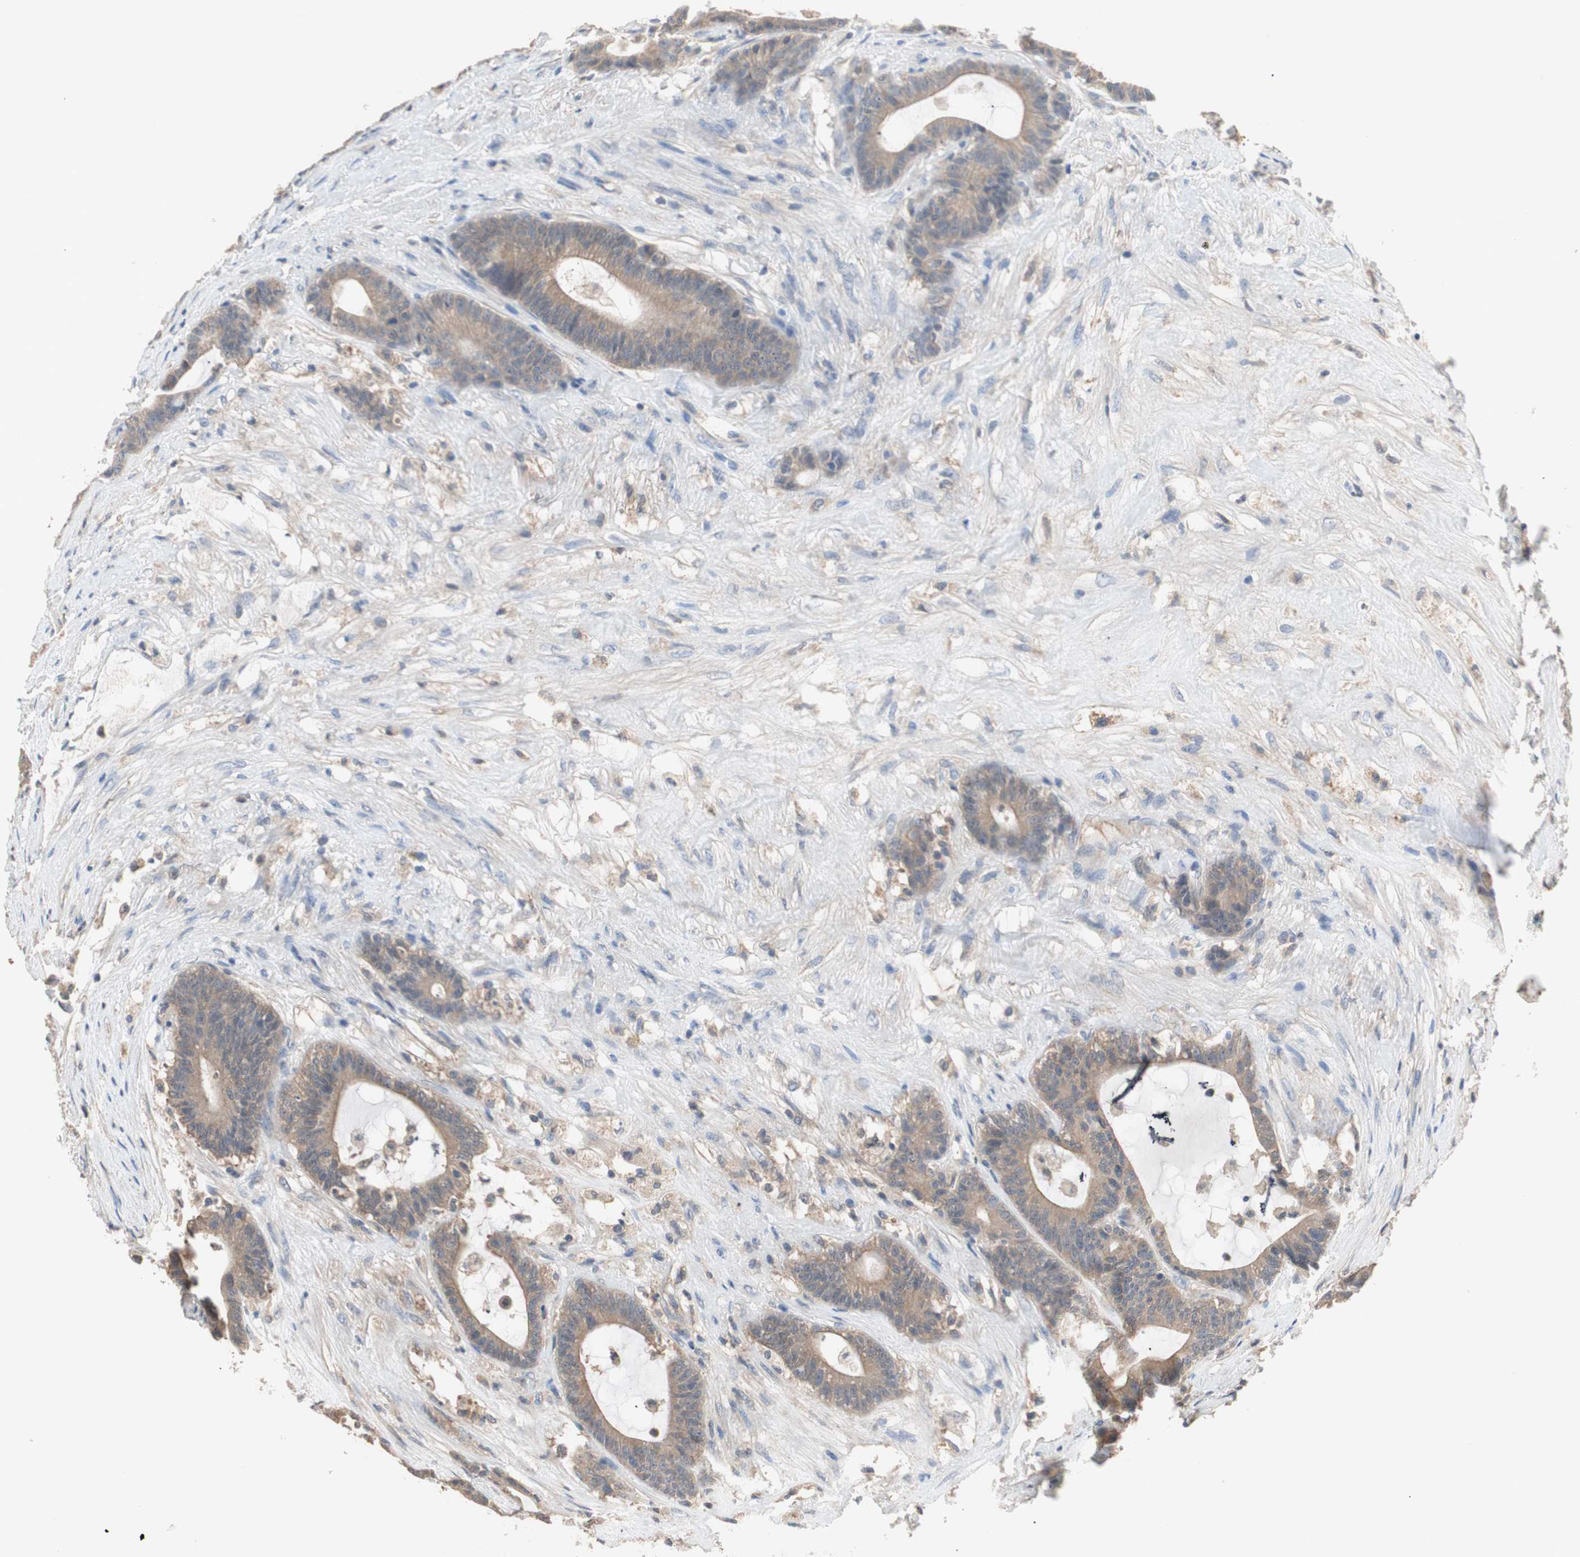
{"staining": {"intensity": "moderate", "quantity": ">75%", "location": "cytoplasmic/membranous"}, "tissue": "colorectal cancer", "cell_type": "Tumor cells", "image_type": "cancer", "snomed": [{"axis": "morphology", "description": "Adenocarcinoma, NOS"}, {"axis": "topography", "description": "Colon"}], "caption": "Moderate cytoplasmic/membranous positivity is identified in about >75% of tumor cells in colorectal cancer. (DAB IHC, brown staining for protein, blue staining for nuclei).", "gene": "ADAP1", "patient": {"sex": "female", "age": 84}}